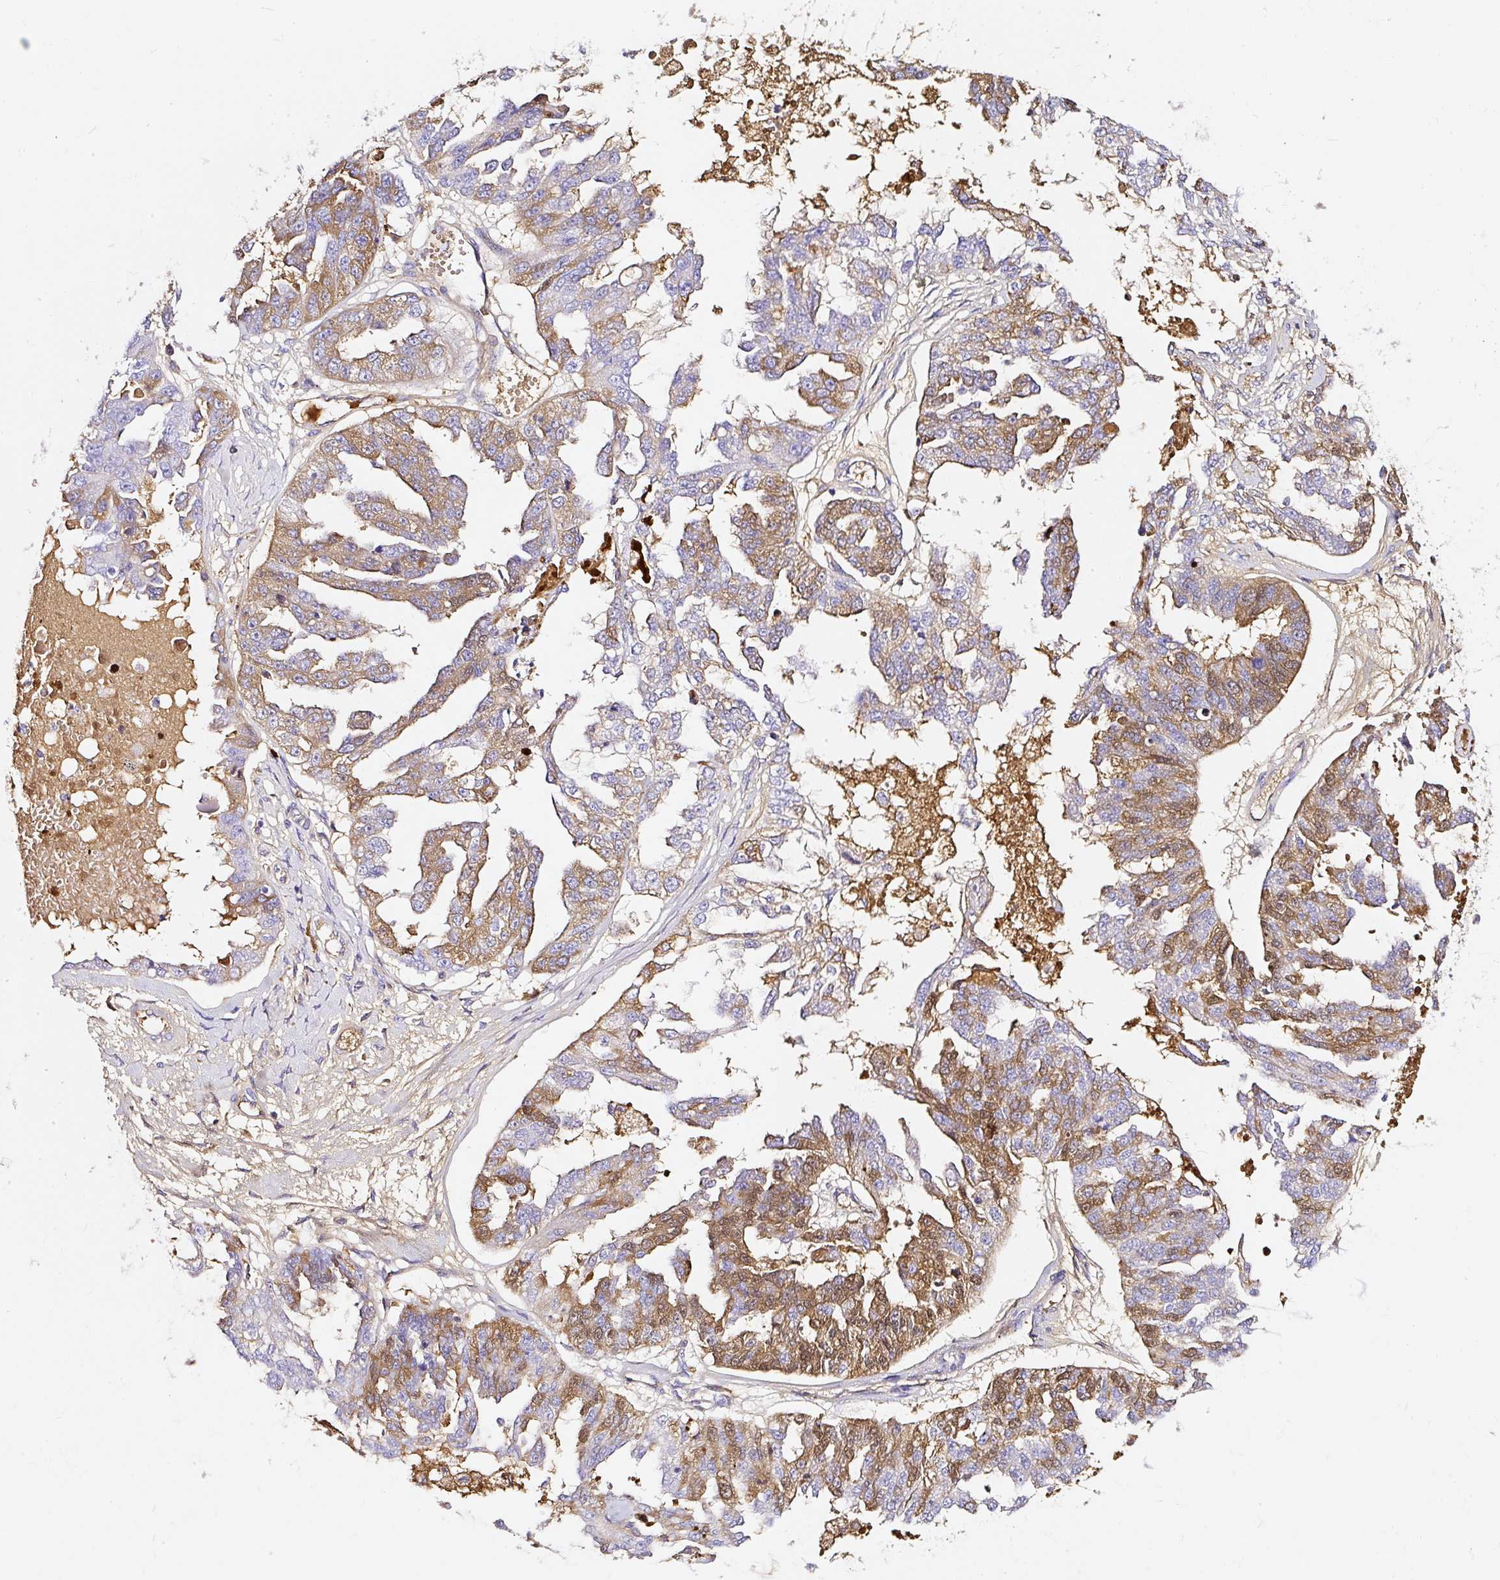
{"staining": {"intensity": "moderate", "quantity": ">75%", "location": "cytoplasmic/membranous,nuclear"}, "tissue": "ovarian cancer", "cell_type": "Tumor cells", "image_type": "cancer", "snomed": [{"axis": "morphology", "description": "Cystadenocarcinoma, serous, NOS"}, {"axis": "topography", "description": "Ovary"}], "caption": "The histopathology image reveals immunohistochemical staining of ovarian cancer. There is moderate cytoplasmic/membranous and nuclear staining is present in approximately >75% of tumor cells.", "gene": "CLEC3B", "patient": {"sex": "female", "age": 58}}